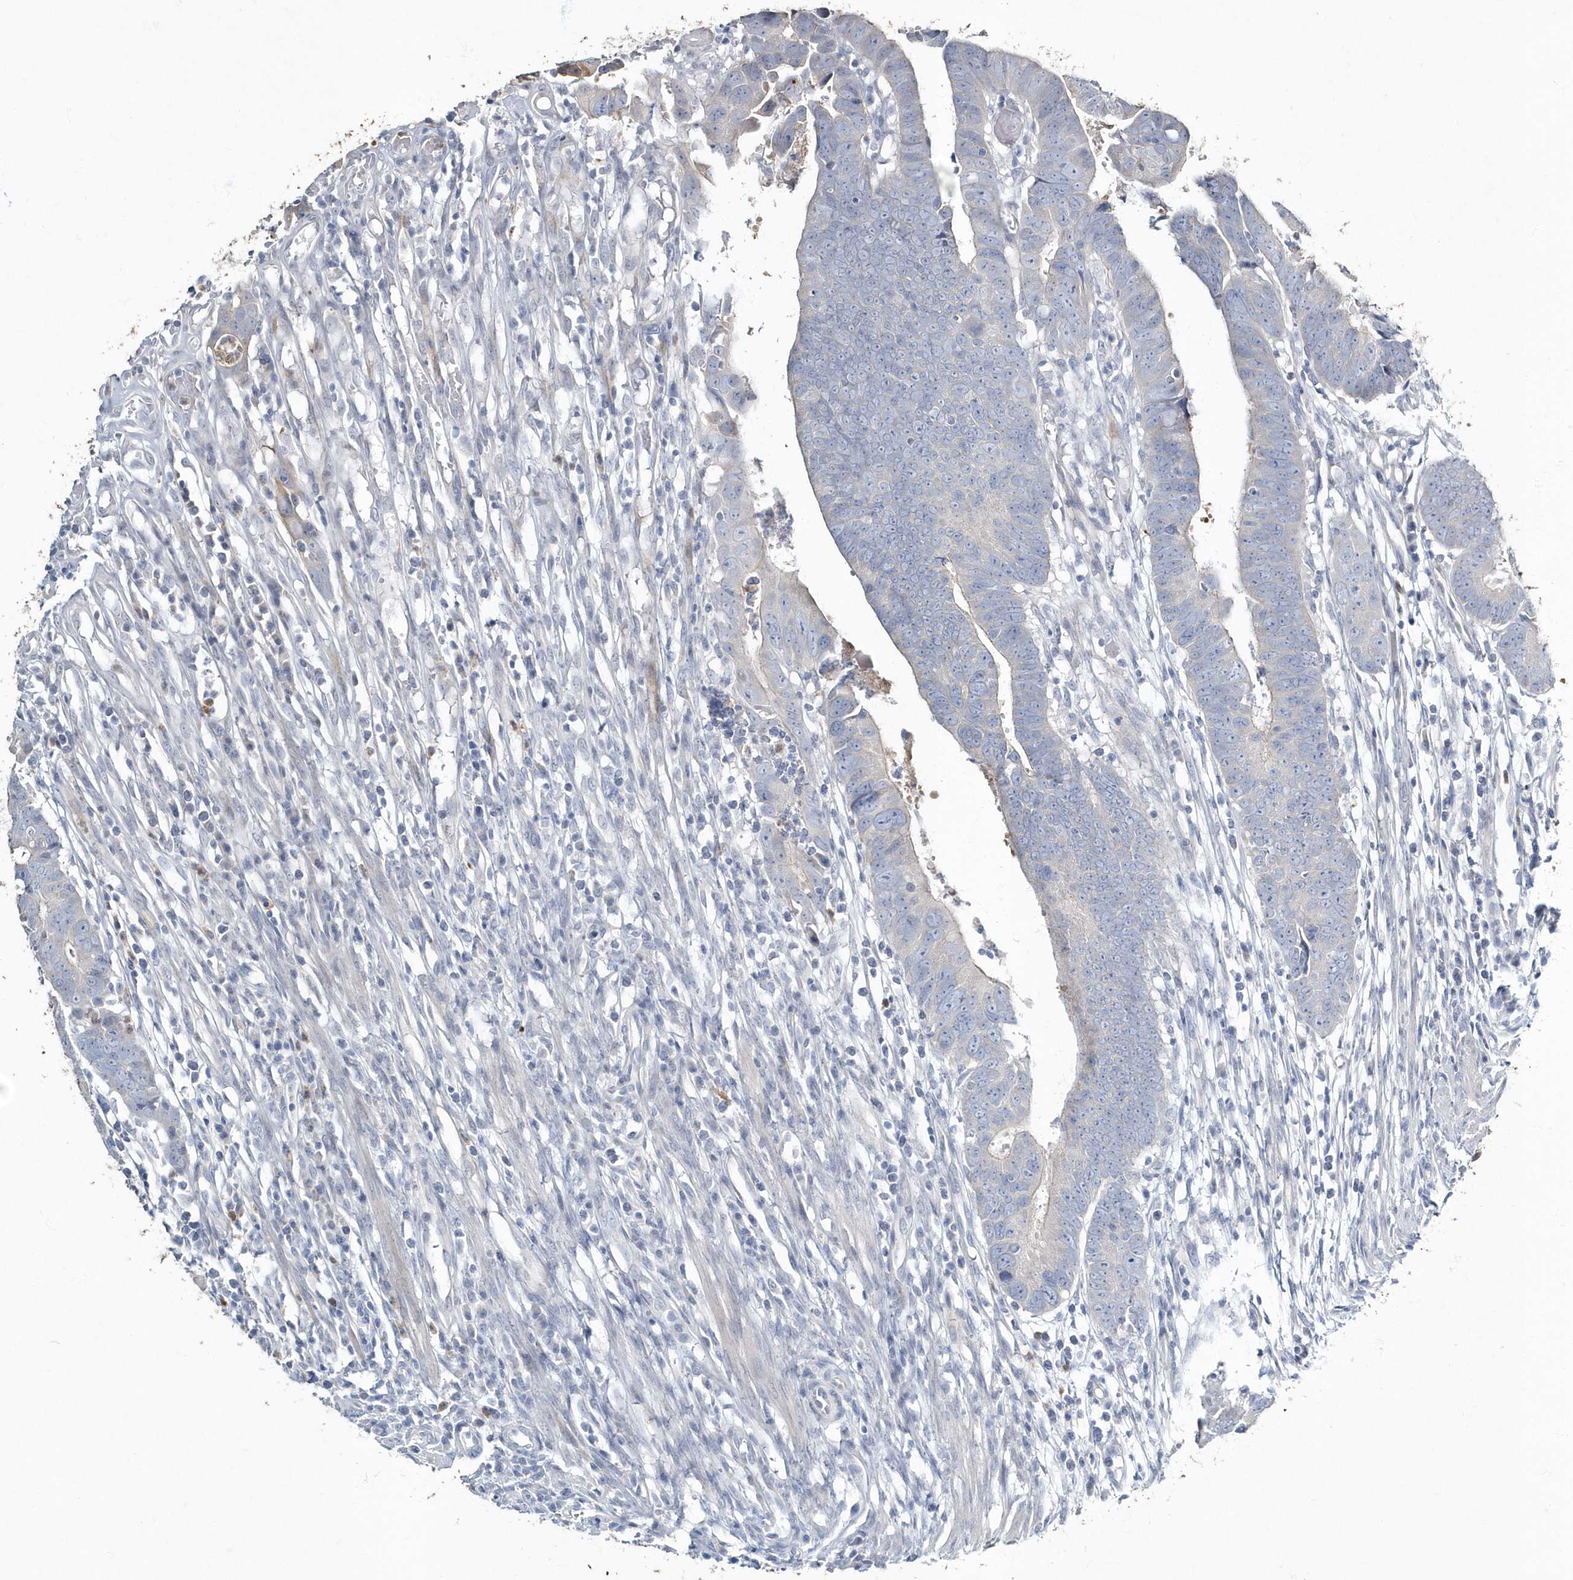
{"staining": {"intensity": "negative", "quantity": "none", "location": "none"}, "tissue": "colorectal cancer", "cell_type": "Tumor cells", "image_type": "cancer", "snomed": [{"axis": "morphology", "description": "Adenocarcinoma, NOS"}, {"axis": "topography", "description": "Rectum"}], "caption": "Immunohistochemistry of colorectal adenocarcinoma demonstrates no staining in tumor cells.", "gene": "MYOT", "patient": {"sex": "female", "age": 65}}